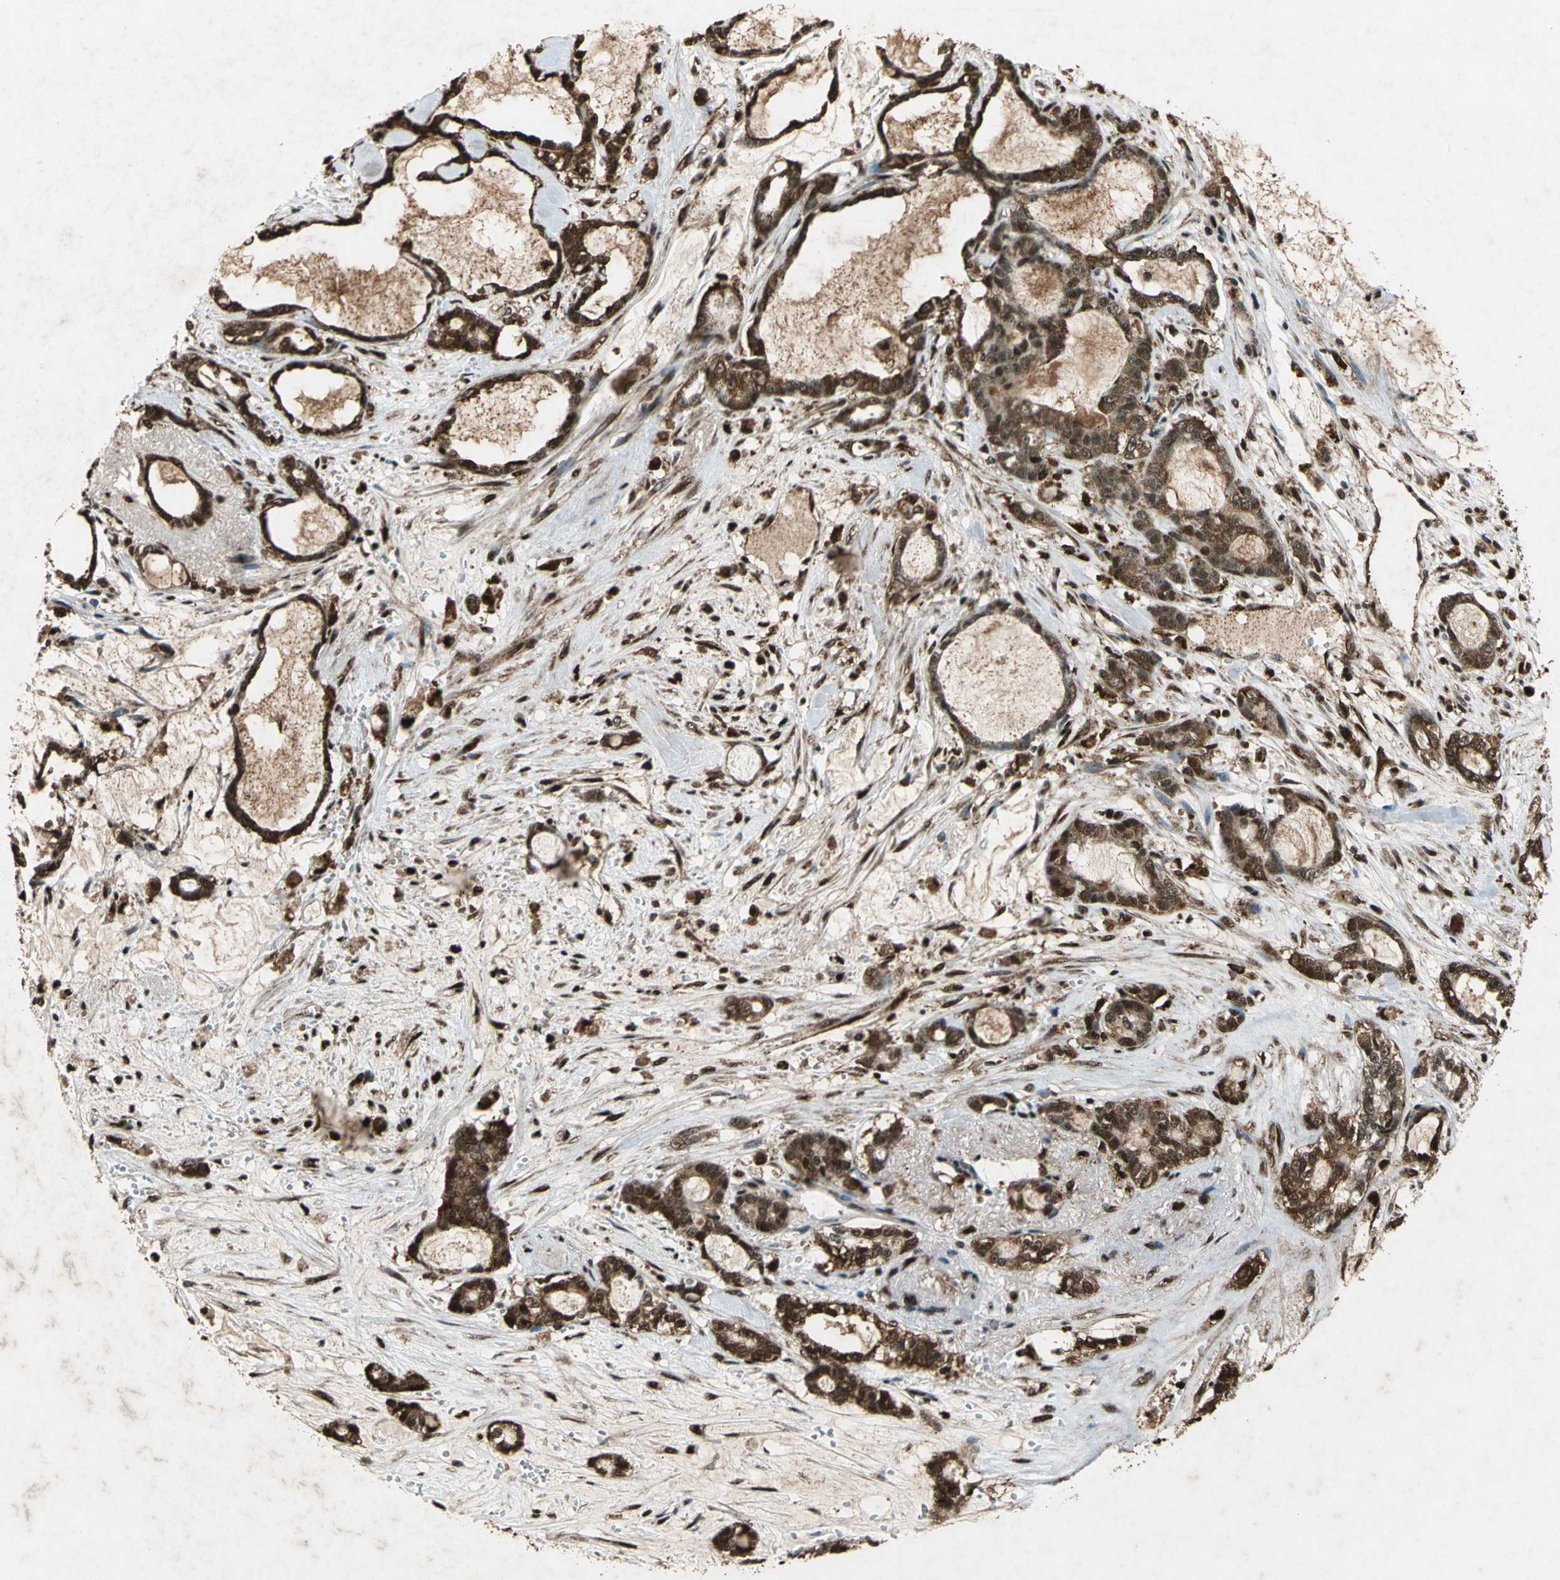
{"staining": {"intensity": "strong", "quantity": ">75%", "location": "cytoplasmic/membranous,nuclear"}, "tissue": "pancreatic cancer", "cell_type": "Tumor cells", "image_type": "cancer", "snomed": [{"axis": "morphology", "description": "Adenocarcinoma, NOS"}, {"axis": "topography", "description": "Pancreas"}], "caption": "Human pancreatic cancer stained with a brown dye displays strong cytoplasmic/membranous and nuclear positive positivity in about >75% of tumor cells.", "gene": "ANP32A", "patient": {"sex": "female", "age": 73}}